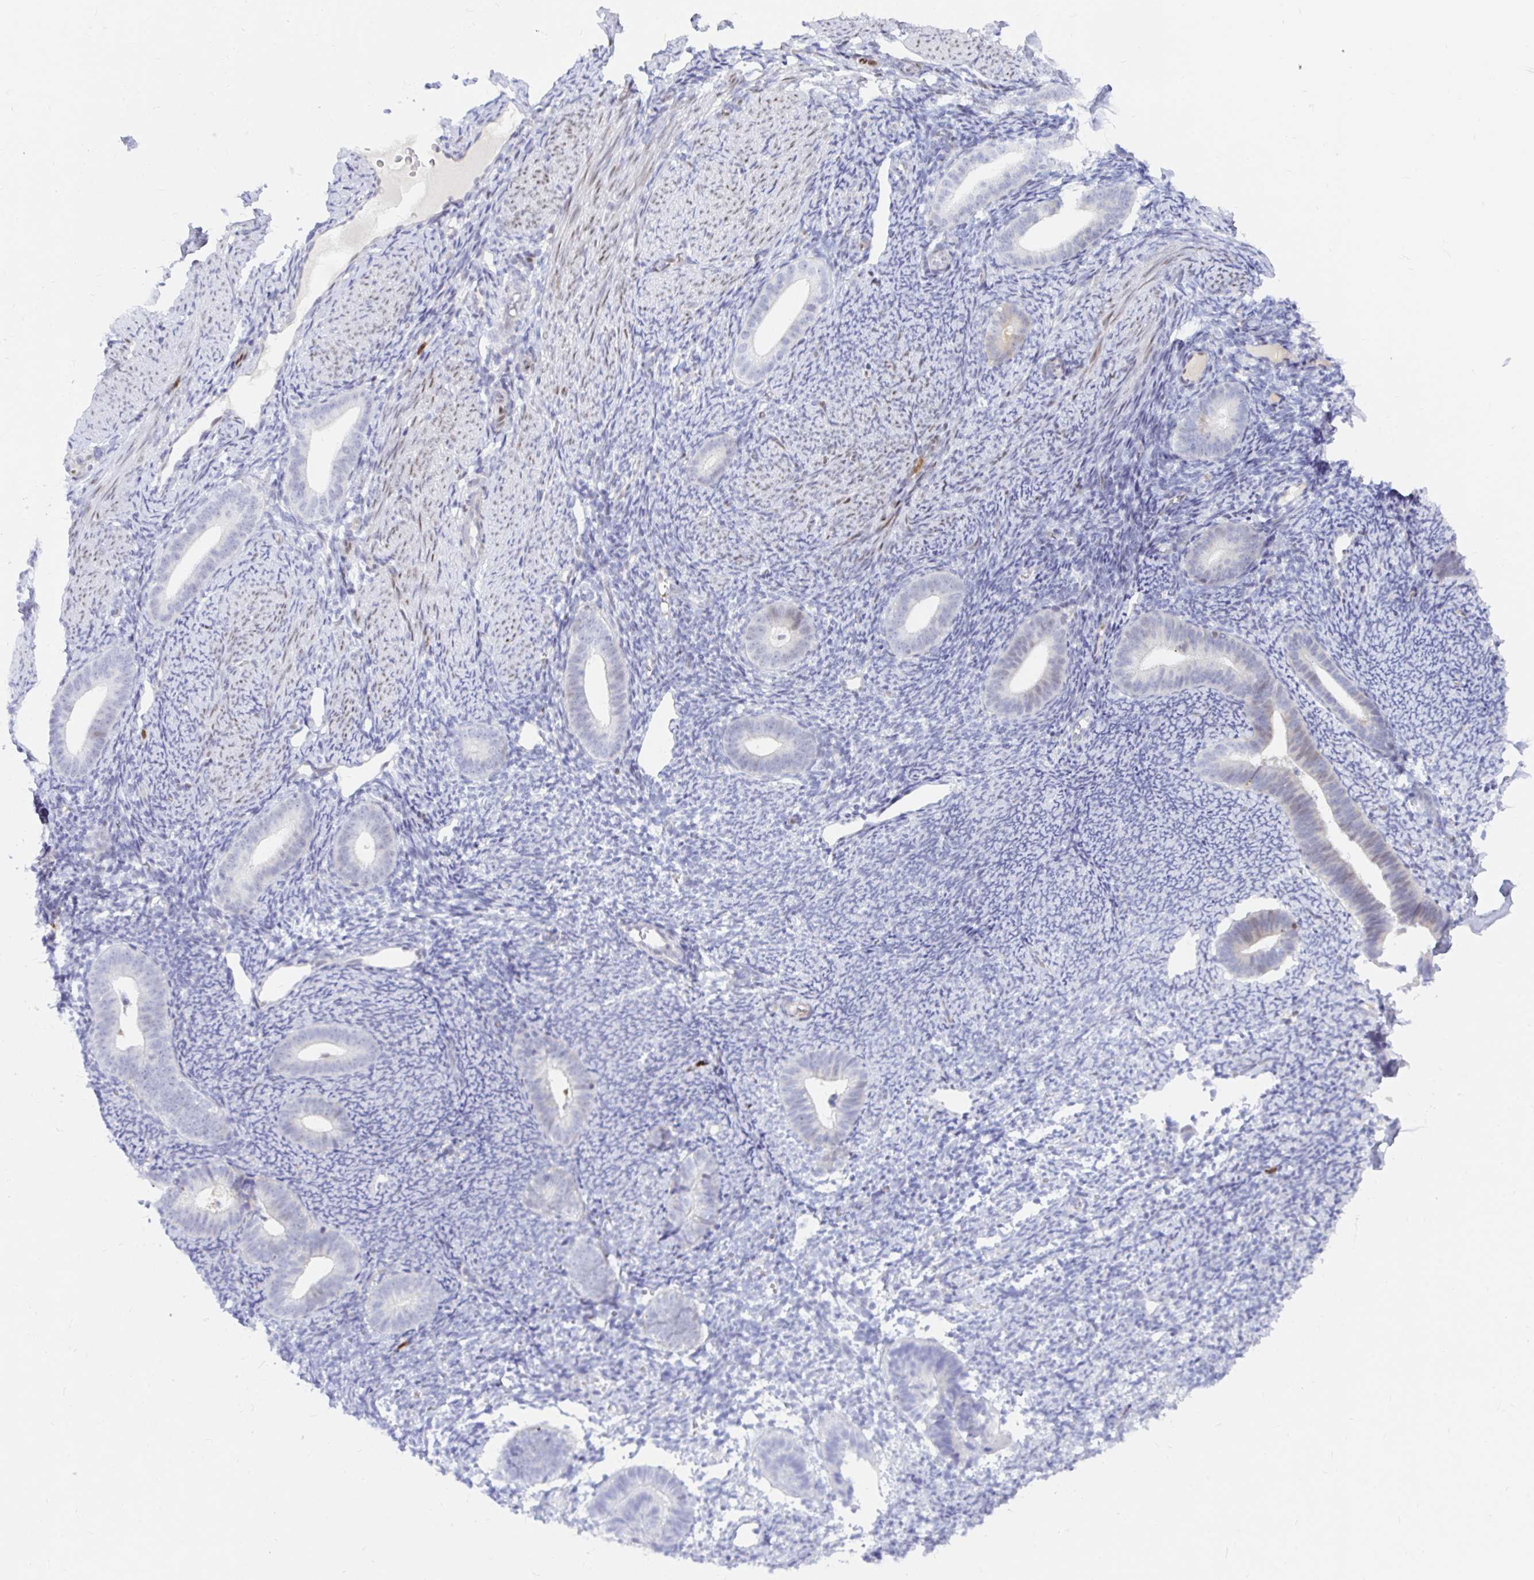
{"staining": {"intensity": "negative", "quantity": "none", "location": "none"}, "tissue": "endometrium", "cell_type": "Cells in endometrial stroma", "image_type": "normal", "snomed": [{"axis": "morphology", "description": "Normal tissue, NOS"}, {"axis": "topography", "description": "Endometrium"}], "caption": "The photomicrograph demonstrates no staining of cells in endometrial stroma in normal endometrium. (DAB IHC visualized using brightfield microscopy, high magnification).", "gene": "HINFP", "patient": {"sex": "female", "age": 39}}